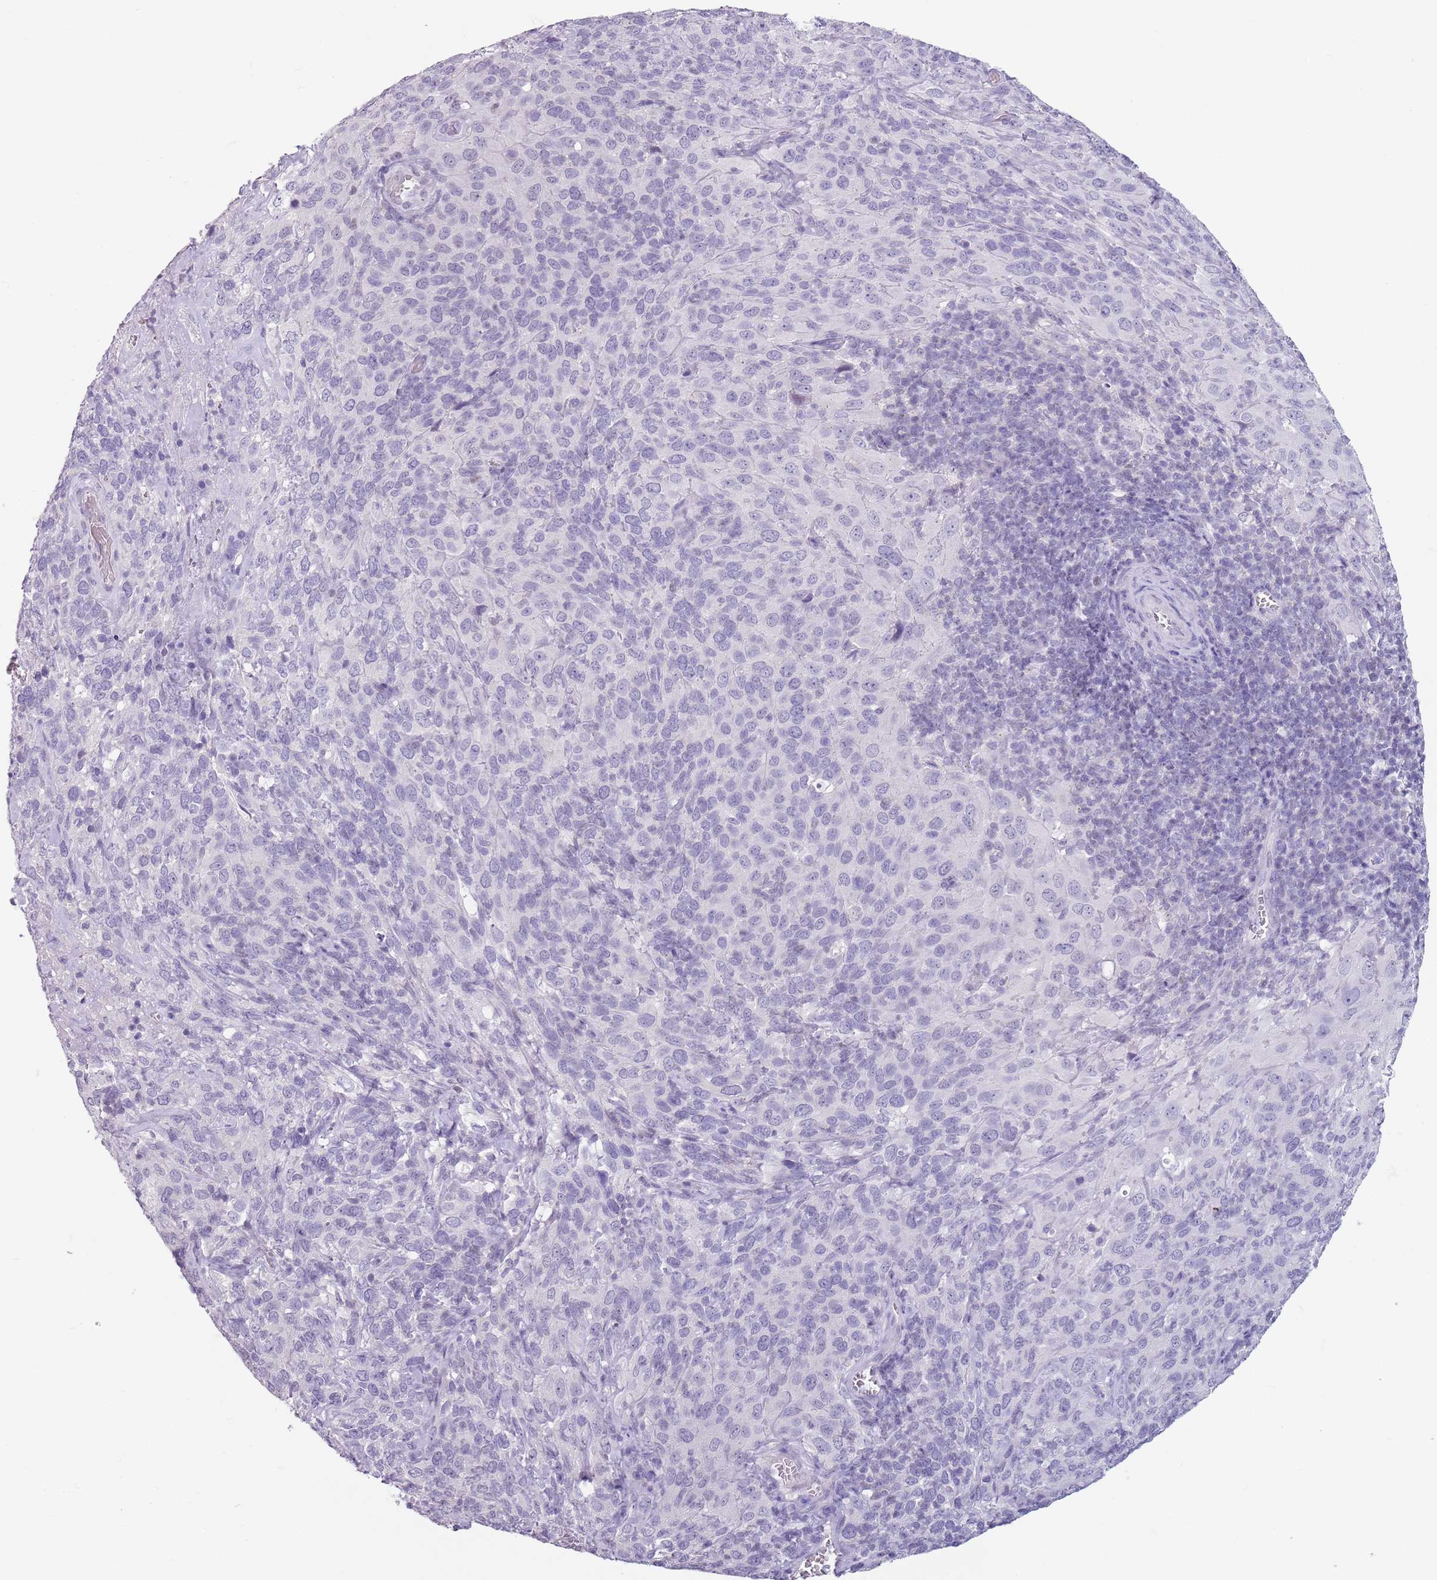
{"staining": {"intensity": "negative", "quantity": "none", "location": "none"}, "tissue": "cervical cancer", "cell_type": "Tumor cells", "image_type": "cancer", "snomed": [{"axis": "morphology", "description": "Squamous cell carcinoma, NOS"}, {"axis": "topography", "description": "Cervix"}], "caption": "A micrograph of cervical squamous cell carcinoma stained for a protein exhibits no brown staining in tumor cells.", "gene": "SPESP1", "patient": {"sex": "female", "age": 51}}